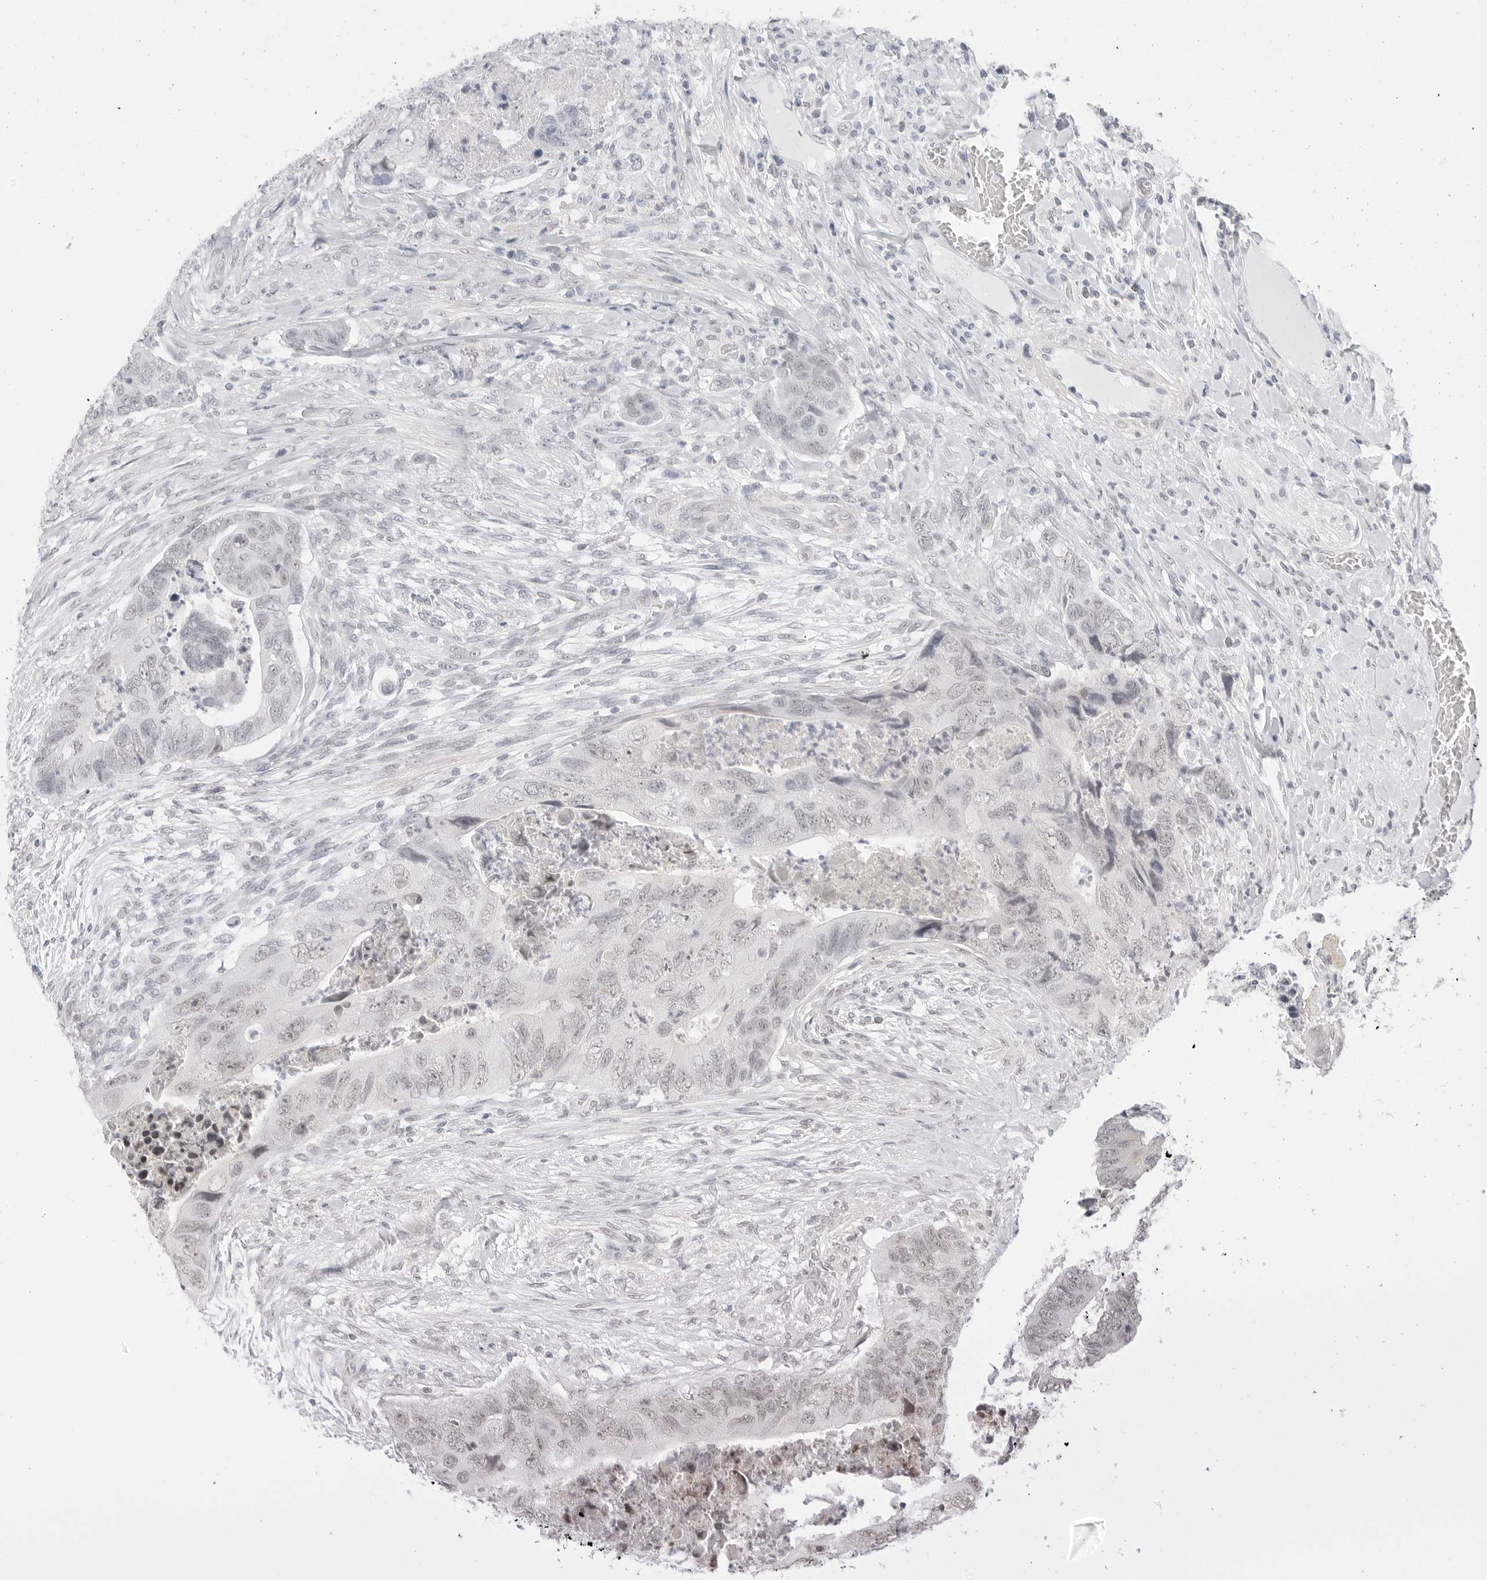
{"staining": {"intensity": "weak", "quantity": "<25%", "location": "nuclear"}, "tissue": "colorectal cancer", "cell_type": "Tumor cells", "image_type": "cancer", "snomed": [{"axis": "morphology", "description": "Adenocarcinoma, NOS"}, {"axis": "topography", "description": "Rectum"}], "caption": "This photomicrograph is of colorectal cancer (adenocarcinoma) stained with immunohistochemistry (IHC) to label a protein in brown with the nuclei are counter-stained blue. There is no staining in tumor cells.", "gene": "TCIM", "patient": {"sex": "male", "age": 63}}